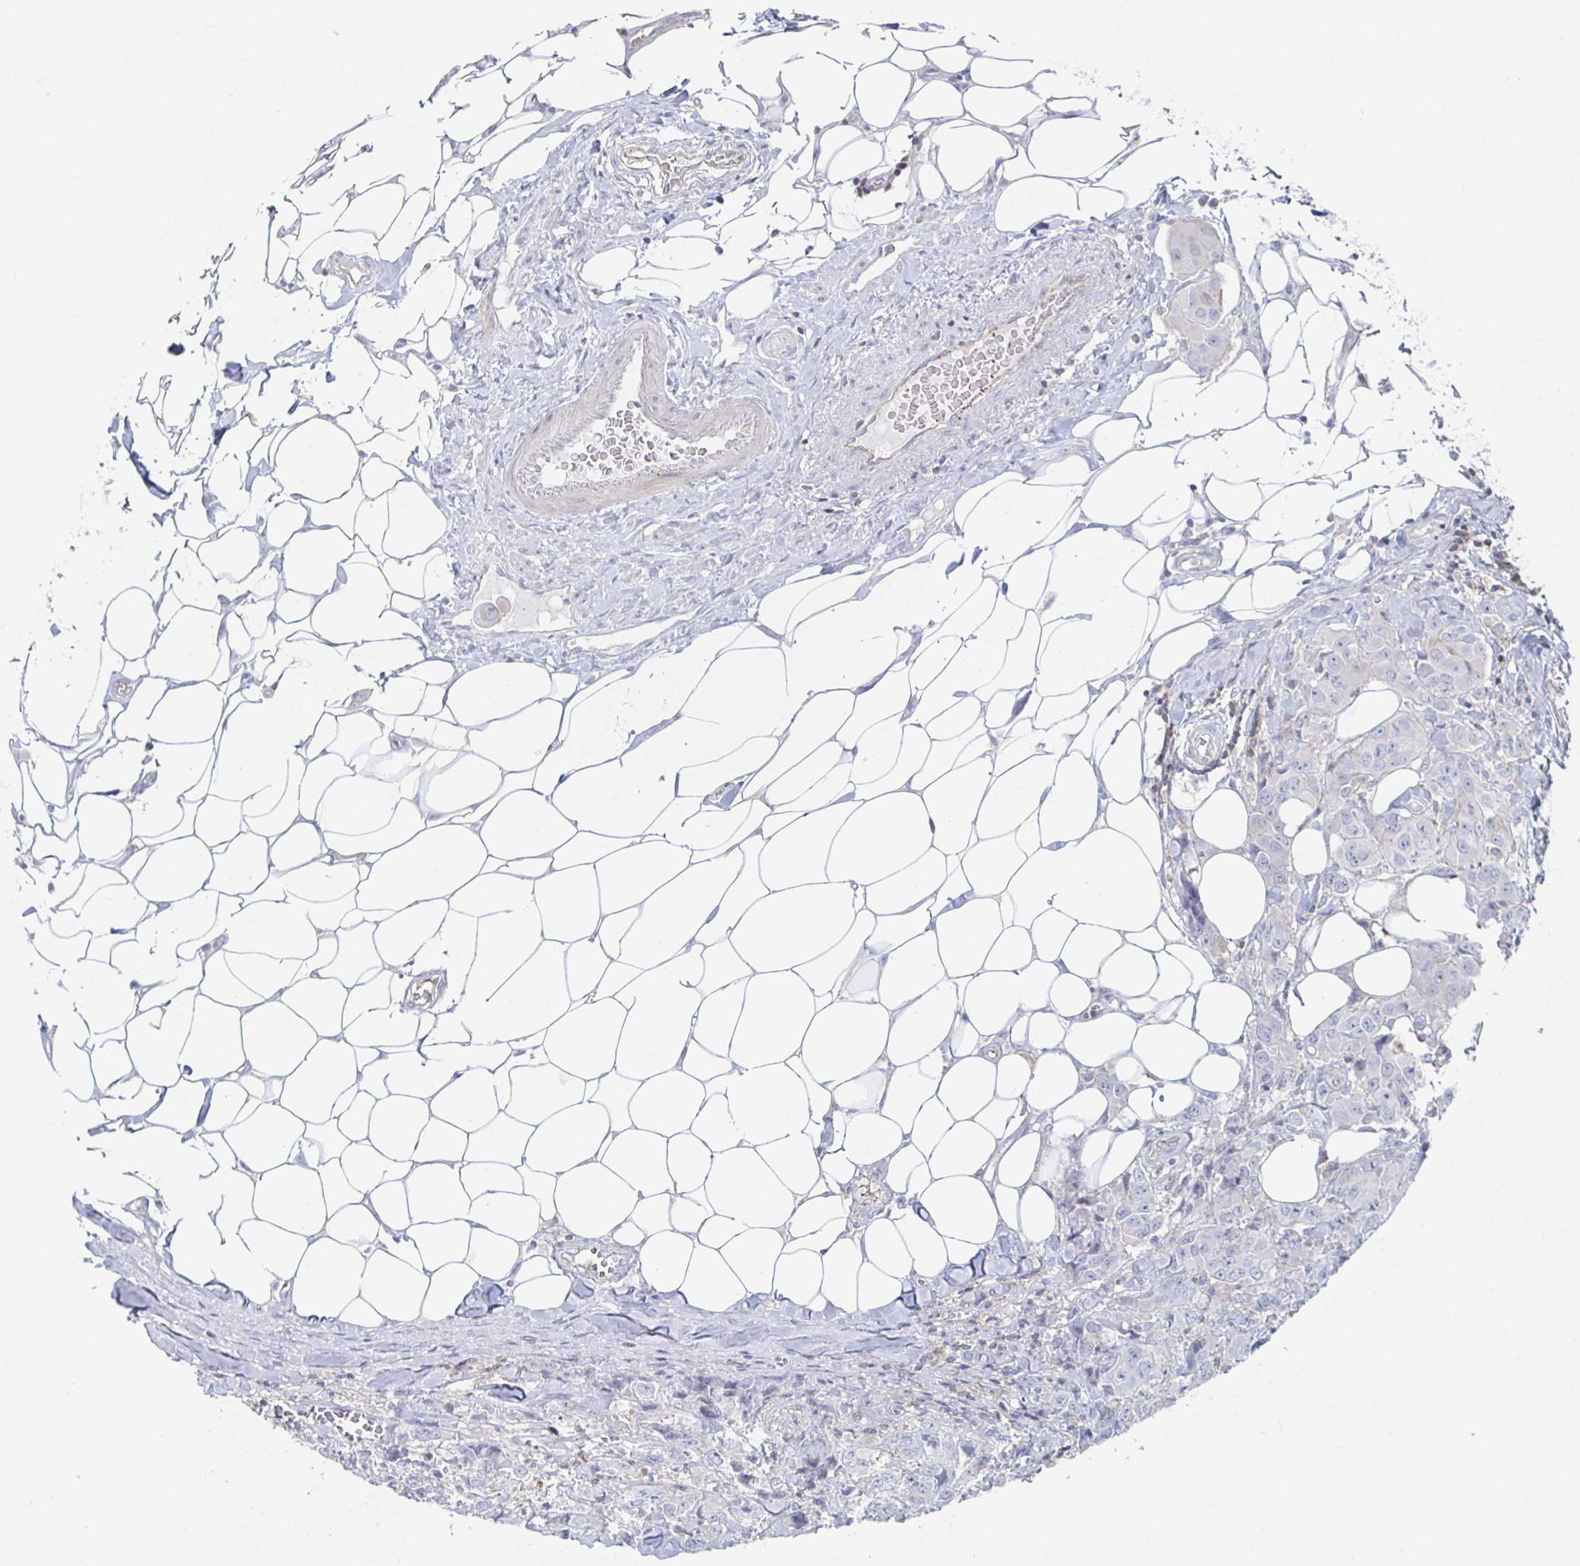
{"staining": {"intensity": "negative", "quantity": "none", "location": "none"}, "tissue": "breast cancer", "cell_type": "Tumor cells", "image_type": "cancer", "snomed": [{"axis": "morphology", "description": "Normal tissue, NOS"}, {"axis": "morphology", "description": "Duct carcinoma"}, {"axis": "topography", "description": "Breast"}], "caption": "IHC micrograph of human breast infiltrating ductal carcinoma stained for a protein (brown), which shows no staining in tumor cells.", "gene": "PIK3CD", "patient": {"sex": "female", "age": 43}}